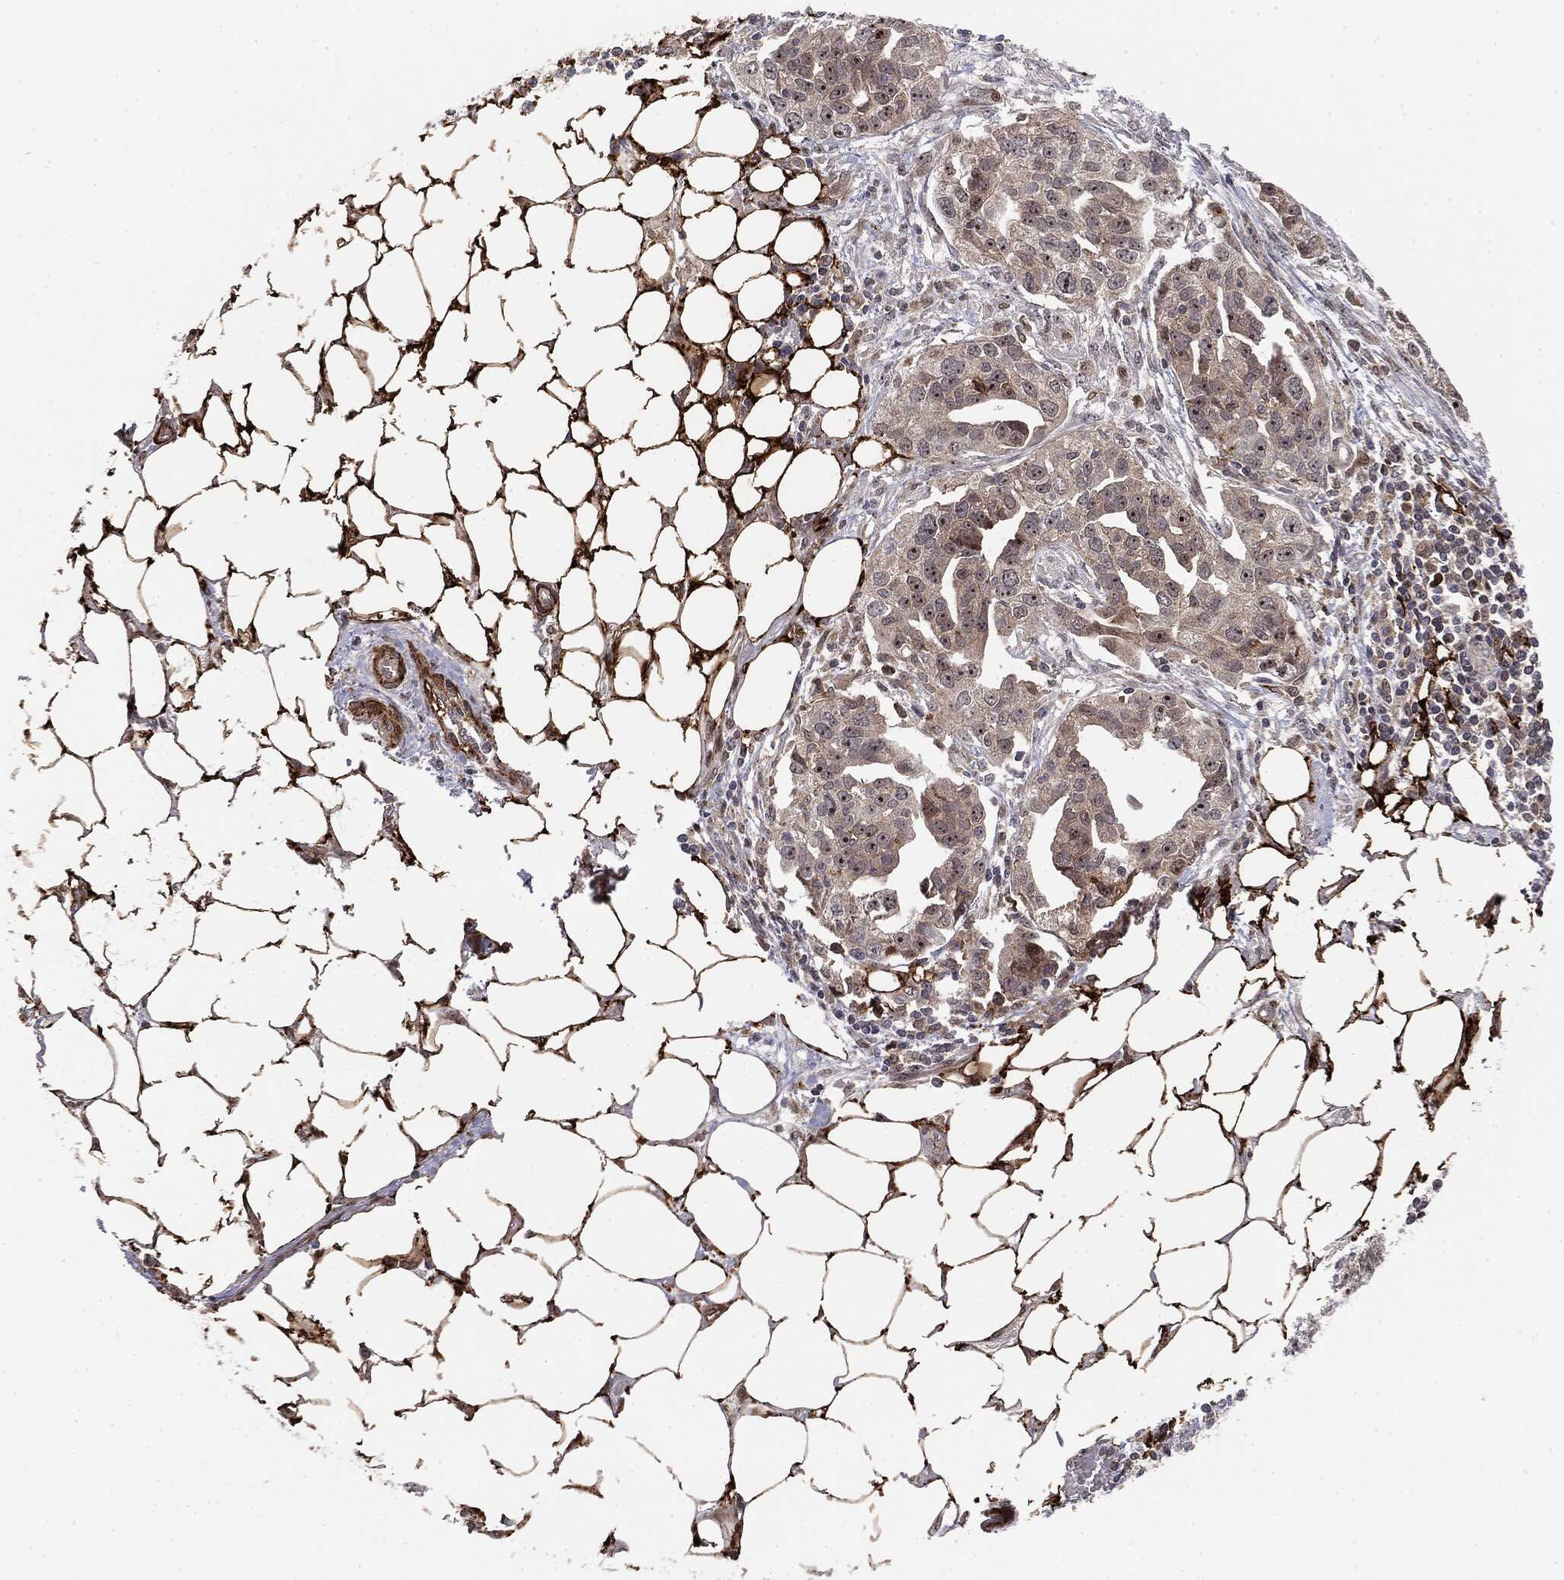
{"staining": {"intensity": "moderate", "quantity": "<25%", "location": "nuclear"}, "tissue": "ovarian cancer", "cell_type": "Tumor cells", "image_type": "cancer", "snomed": [{"axis": "morphology", "description": "Carcinoma, endometroid"}, {"axis": "morphology", "description": "Cystadenocarcinoma, serous, NOS"}, {"axis": "topography", "description": "Ovary"}], "caption": "A photomicrograph of serous cystadenocarcinoma (ovarian) stained for a protein displays moderate nuclear brown staining in tumor cells. (DAB (3,3'-diaminobenzidine) IHC with brightfield microscopy, high magnification).", "gene": "PTEN", "patient": {"sex": "female", "age": 45}}